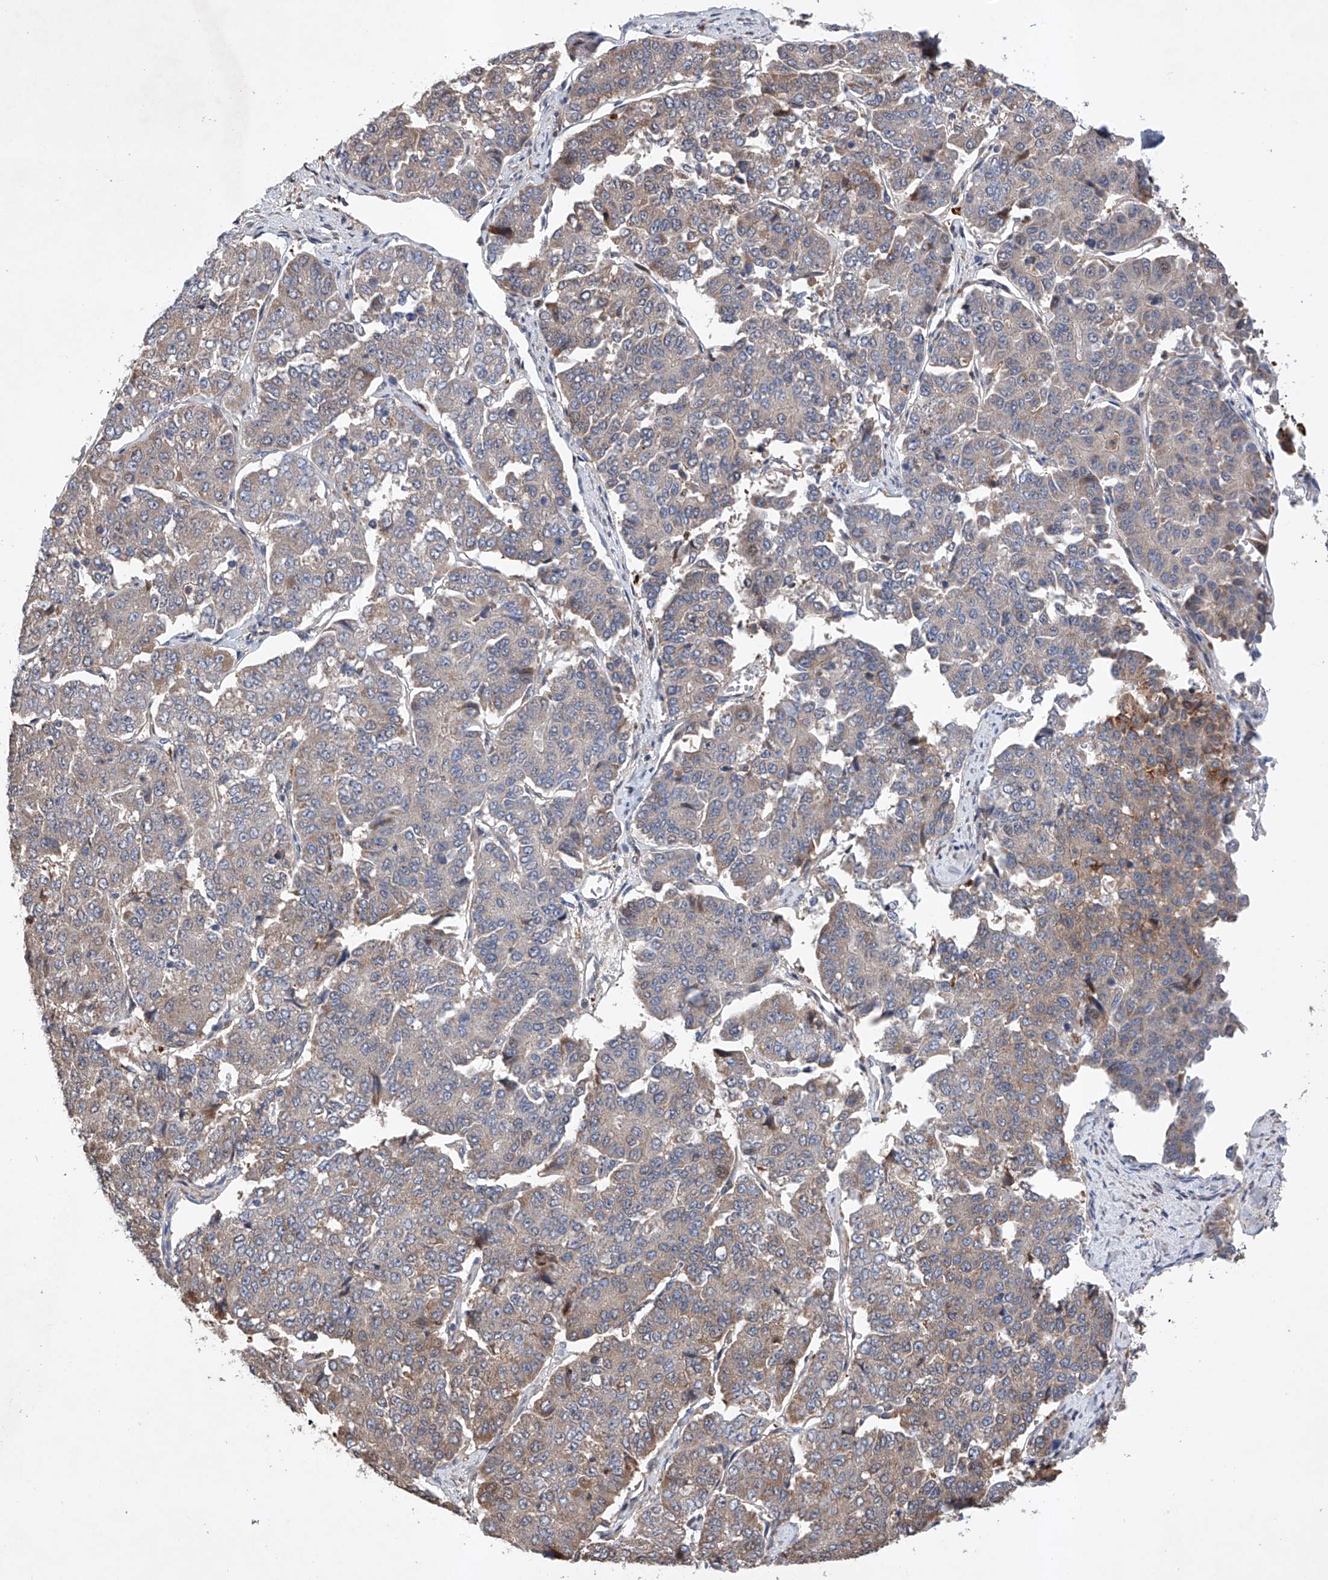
{"staining": {"intensity": "weak", "quantity": ">75%", "location": "cytoplasmic/membranous"}, "tissue": "pancreatic cancer", "cell_type": "Tumor cells", "image_type": "cancer", "snomed": [{"axis": "morphology", "description": "Adenocarcinoma, NOS"}, {"axis": "topography", "description": "Pancreas"}], "caption": "Immunohistochemical staining of adenocarcinoma (pancreatic) exhibits low levels of weak cytoplasmic/membranous protein staining in about >75% of tumor cells. Nuclei are stained in blue.", "gene": "TIMM23", "patient": {"sex": "male", "age": 50}}